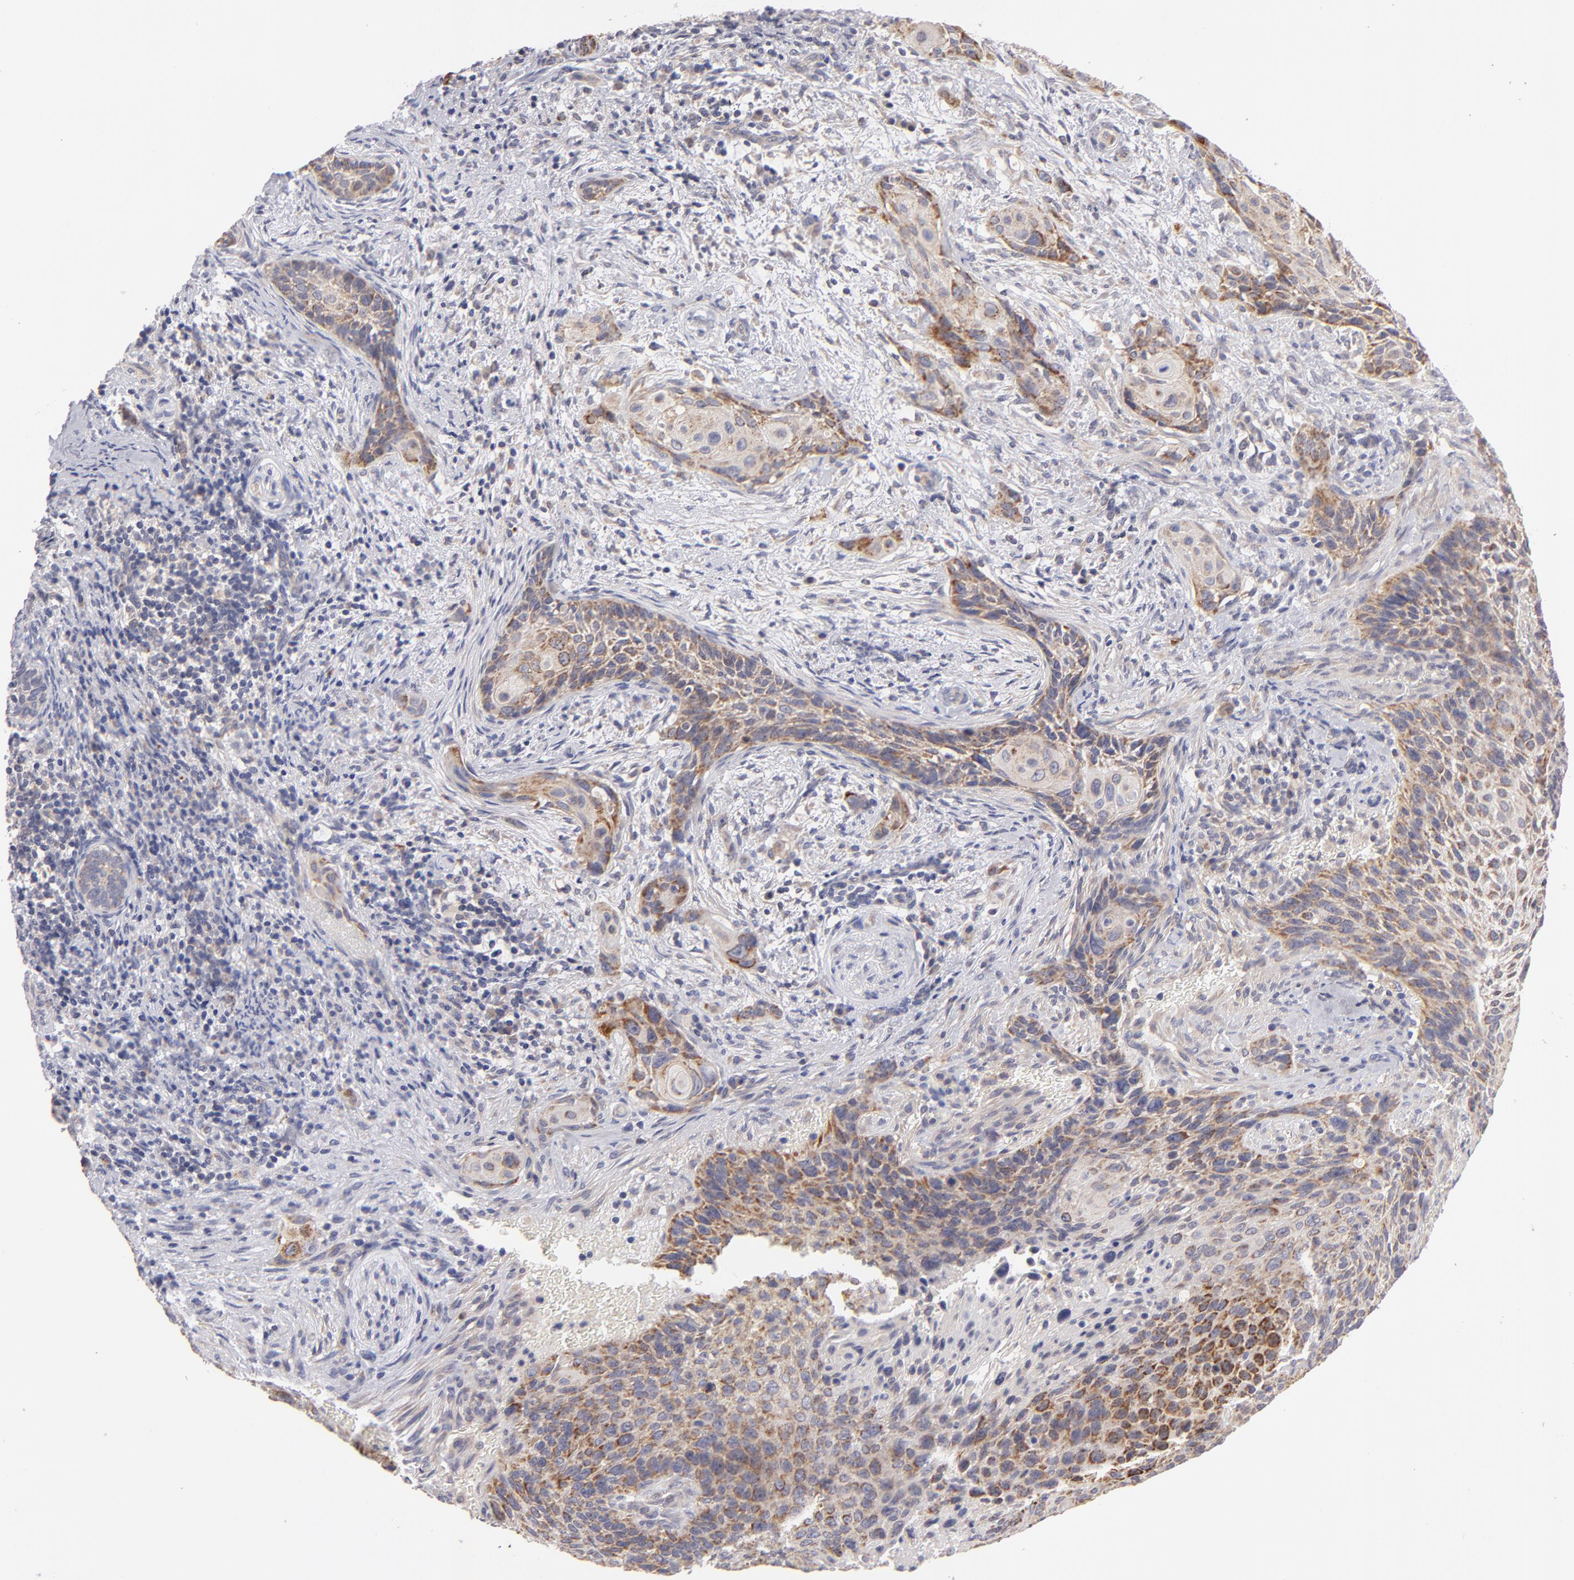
{"staining": {"intensity": "moderate", "quantity": ">75%", "location": "cytoplasmic/membranous"}, "tissue": "cervical cancer", "cell_type": "Tumor cells", "image_type": "cancer", "snomed": [{"axis": "morphology", "description": "Squamous cell carcinoma, NOS"}, {"axis": "topography", "description": "Cervix"}], "caption": "This image demonstrates cervical squamous cell carcinoma stained with immunohistochemistry to label a protein in brown. The cytoplasmic/membranous of tumor cells show moderate positivity for the protein. Nuclei are counter-stained blue.", "gene": "HCCS", "patient": {"sex": "female", "age": 33}}